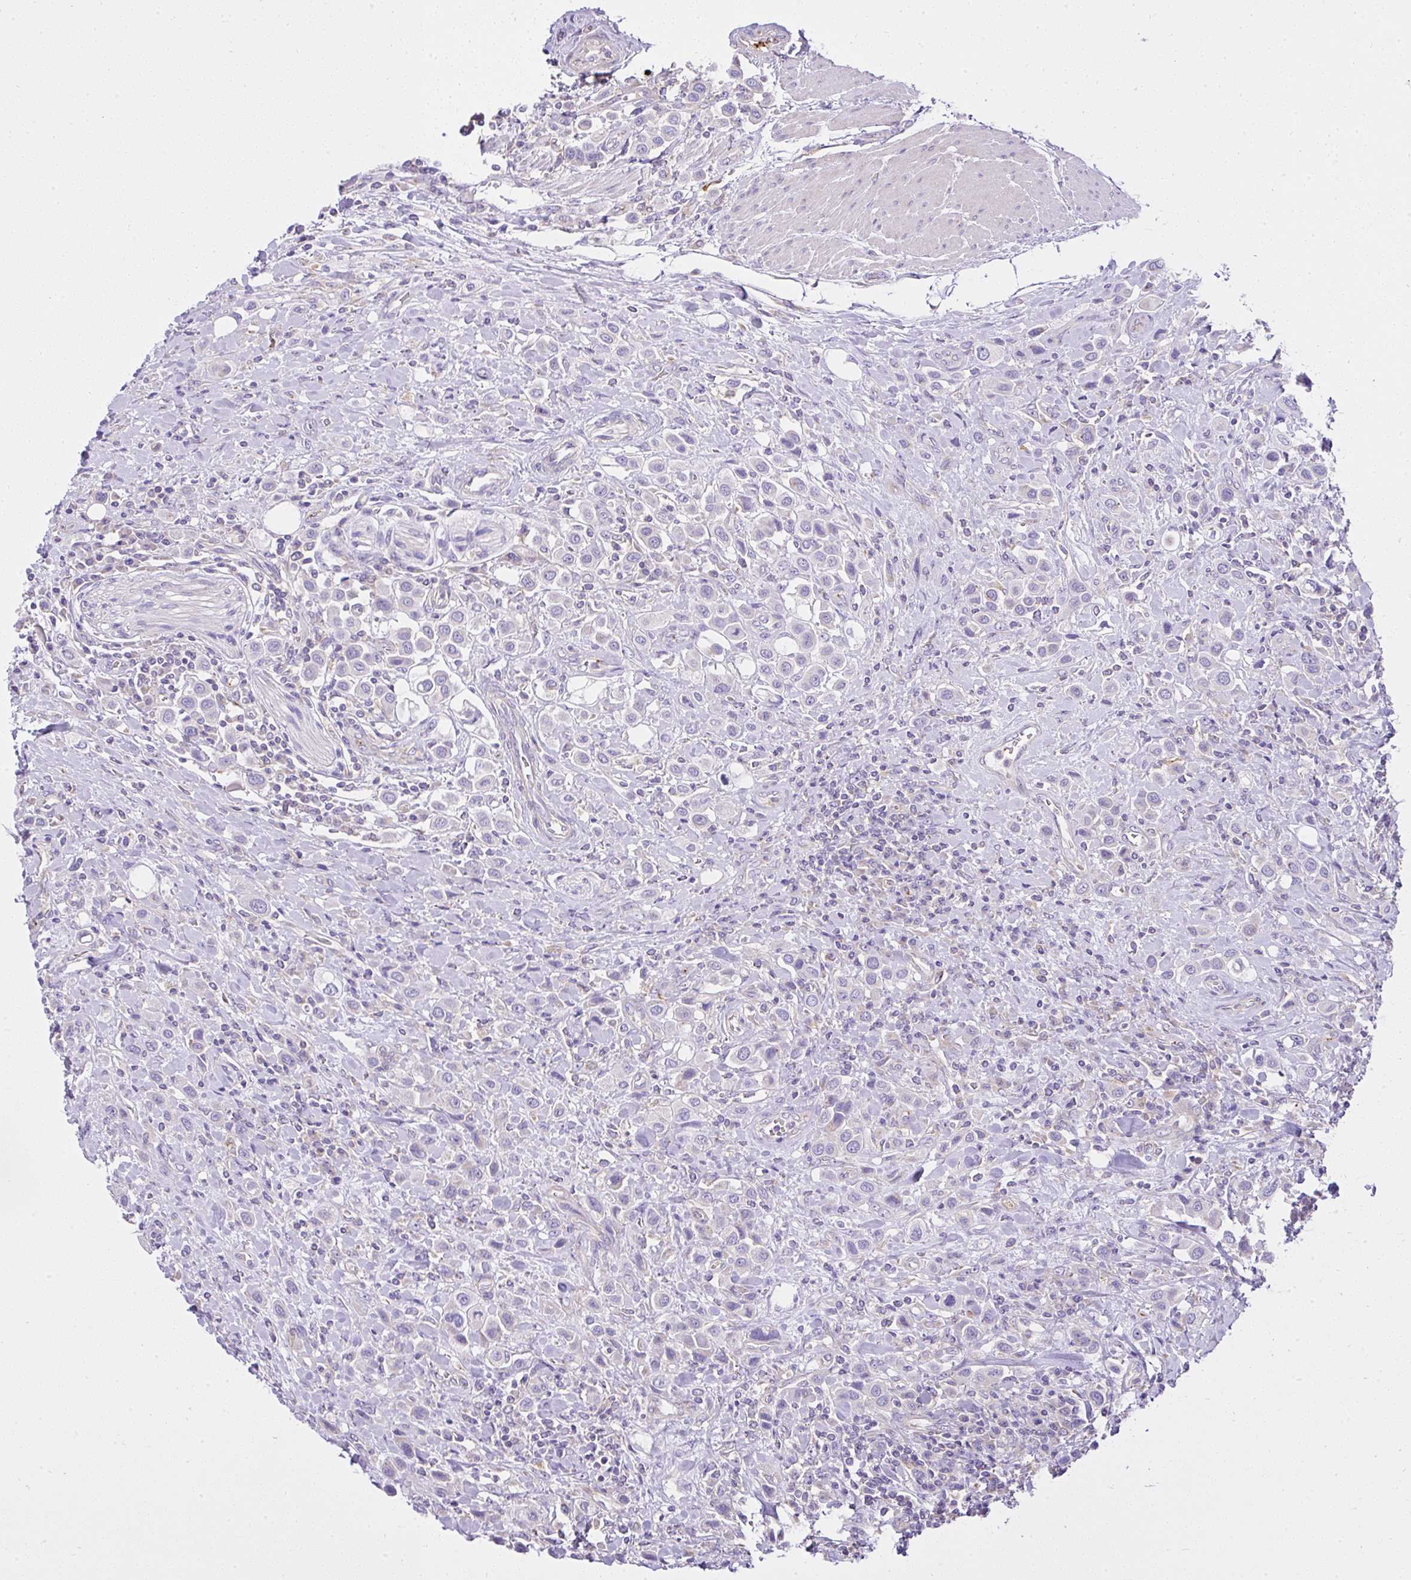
{"staining": {"intensity": "negative", "quantity": "none", "location": "none"}, "tissue": "urothelial cancer", "cell_type": "Tumor cells", "image_type": "cancer", "snomed": [{"axis": "morphology", "description": "Urothelial carcinoma, High grade"}, {"axis": "topography", "description": "Urinary bladder"}], "caption": "DAB immunohistochemical staining of human urothelial cancer shows no significant staining in tumor cells. (Stains: DAB immunohistochemistry with hematoxylin counter stain, Microscopy: brightfield microscopy at high magnification).", "gene": "CCDC142", "patient": {"sex": "male", "age": 50}}